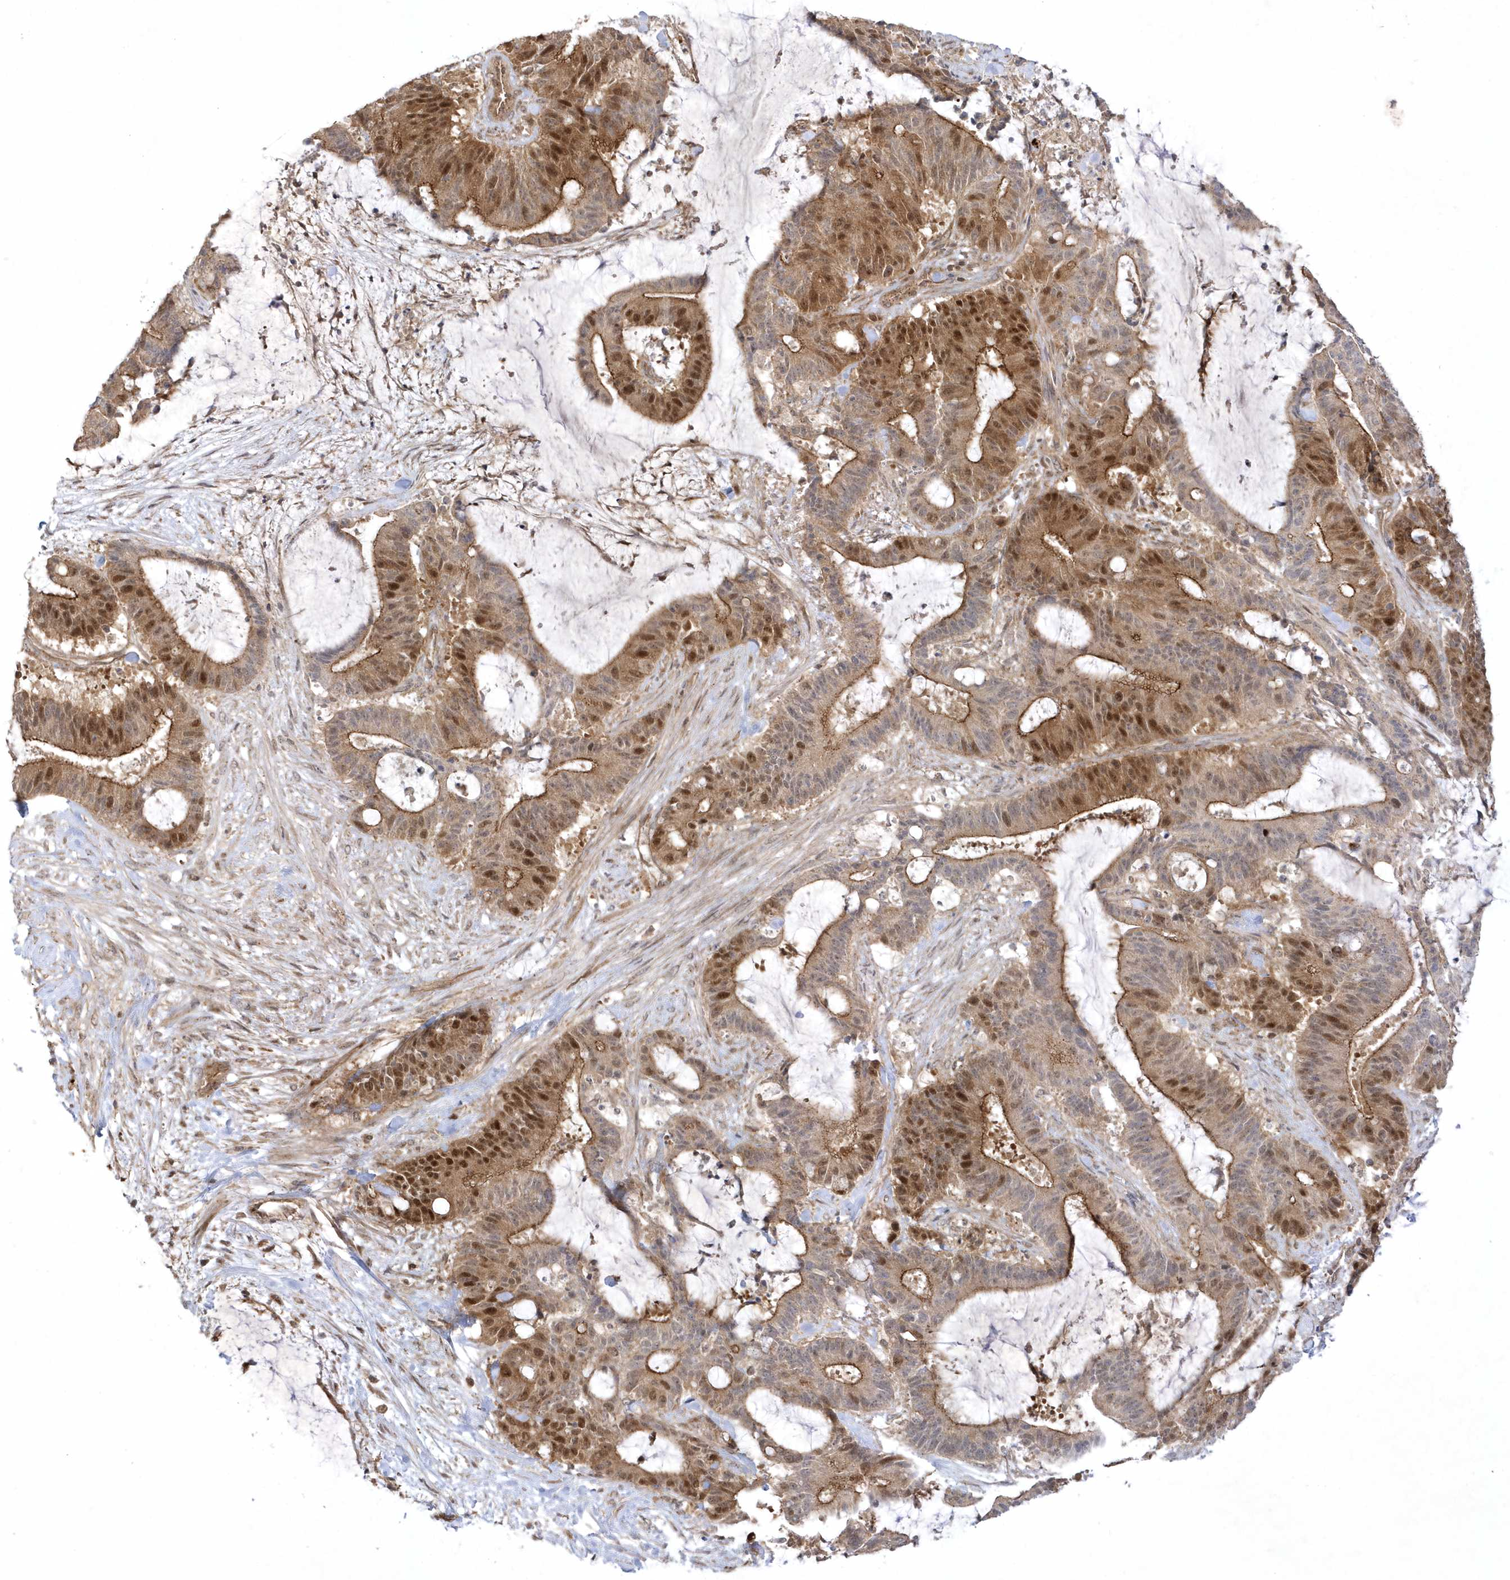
{"staining": {"intensity": "strong", "quantity": "25%-75%", "location": "cytoplasmic/membranous,nuclear"}, "tissue": "liver cancer", "cell_type": "Tumor cells", "image_type": "cancer", "snomed": [{"axis": "morphology", "description": "Normal tissue, NOS"}, {"axis": "morphology", "description": "Cholangiocarcinoma"}, {"axis": "topography", "description": "Liver"}, {"axis": "topography", "description": "Peripheral nerve tissue"}], "caption": "Cholangiocarcinoma (liver) stained with IHC displays strong cytoplasmic/membranous and nuclear positivity in about 25%-75% of tumor cells. (DAB (3,3'-diaminobenzidine) IHC with brightfield microscopy, high magnification).", "gene": "NAF1", "patient": {"sex": "female", "age": 73}}